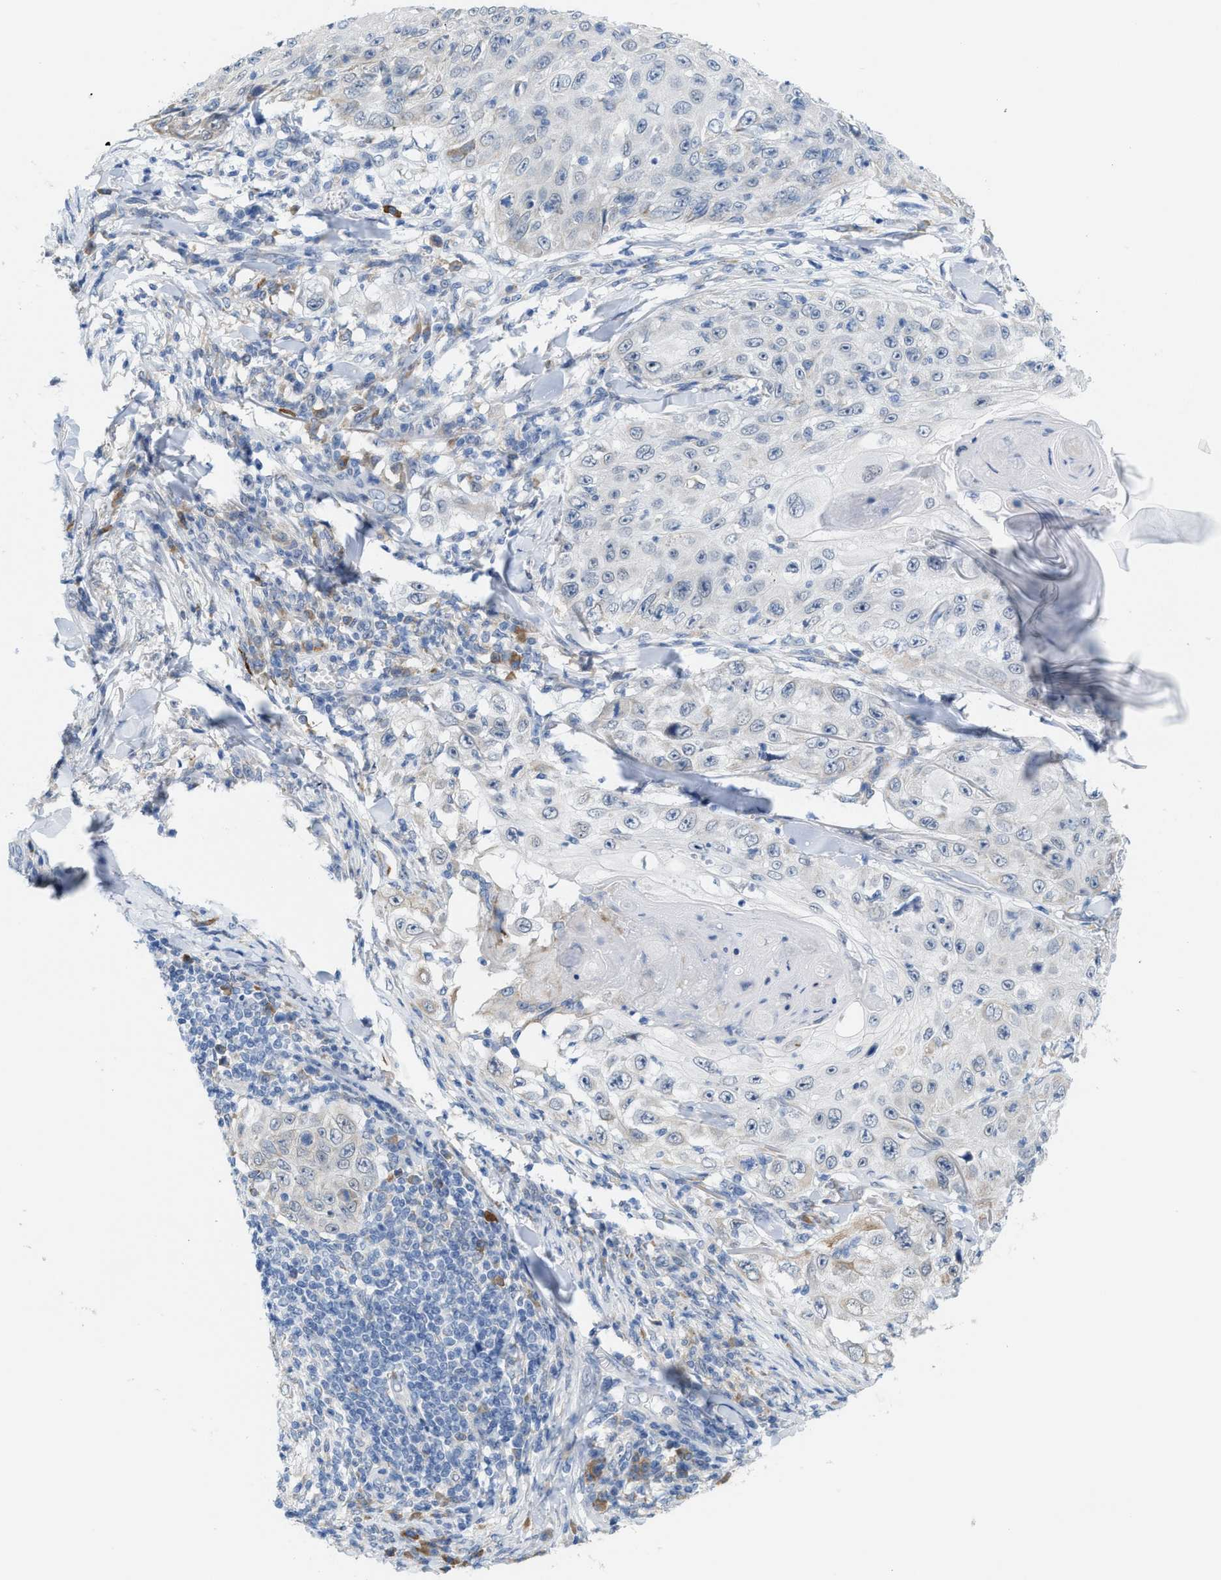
{"staining": {"intensity": "negative", "quantity": "none", "location": "none"}, "tissue": "skin cancer", "cell_type": "Tumor cells", "image_type": "cancer", "snomed": [{"axis": "morphology", "description": "Squamous cell carcinoma, NOS"}, {"axis": "topography", "description": "Skin"}], "caption": "IHC image of neoplastic tissue: human squamous cell carcinoma (skin) stained with DAB (3,3'-diaminobenzidine) demonstrates no significant protein expression in tumor cells. The staining is performed using DAB brown chromogen with nuclei counter-stained in using hematoxylin.", "gene": "KIFC3", "patient": {"sex": "male", "age": 86}}